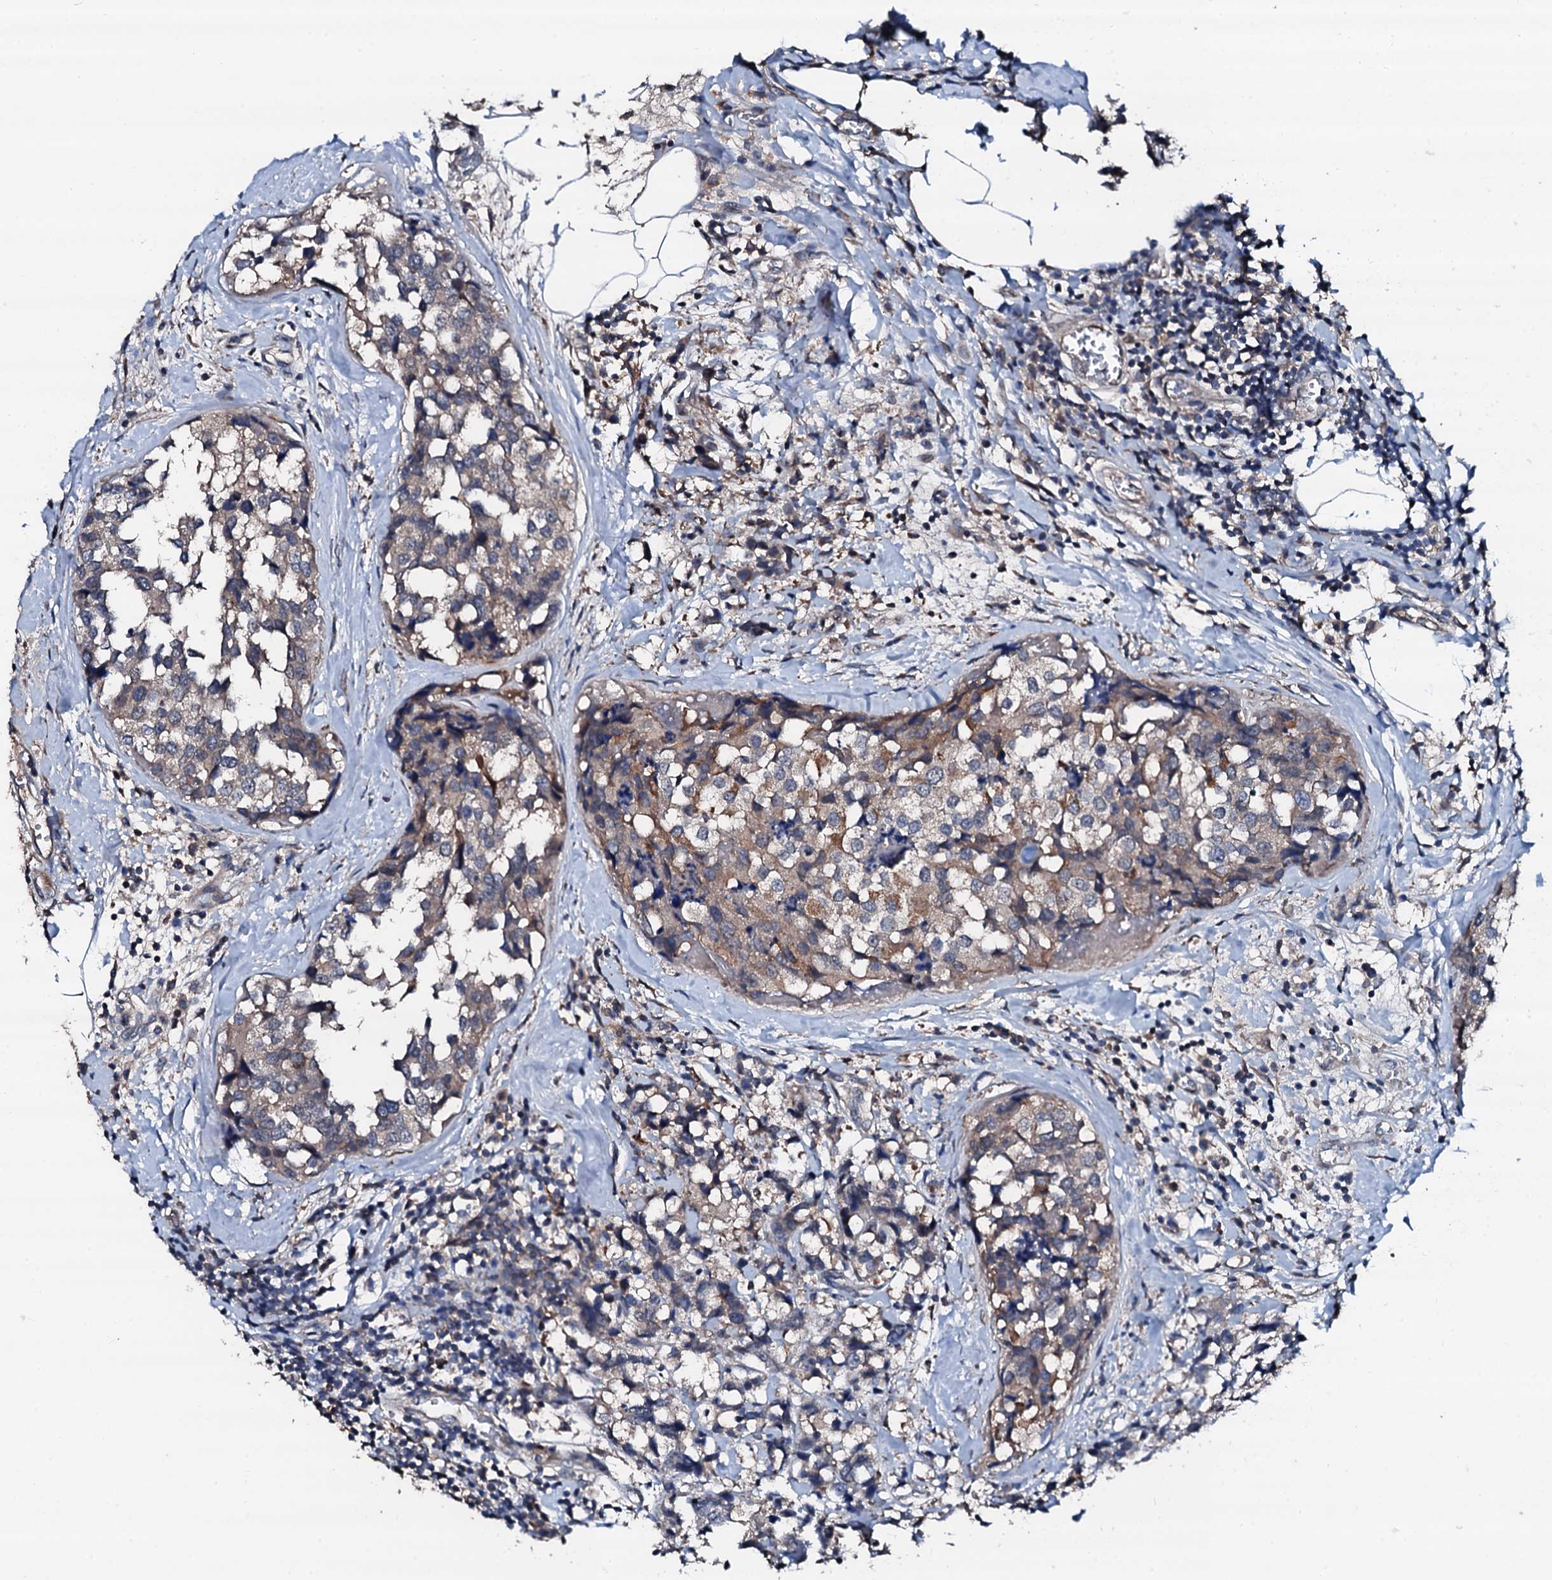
{"staining": {"intensity": "weak", "quantity": "25%-75%", "location": "cytoplasmic/membranous"}, "tissue": "breast cancer", "cell_type": "Tumor cells", "image_type": "cancer", "snomed": [{"axis": "morphology", "description": "Lobular carcinoma"}, {"axis": "topography", "description": "Breast"}], "caption": "Breast lobular carcinoma stained with DAB (3,3'-diaminobenzidine) IHC demonstrates low levels of weak cytoplasmic/membranous staining in approximately 25%-75% of tumor cells.", "gene": "TRAFD1", "patient": {"sex": "female", "age": 59}}